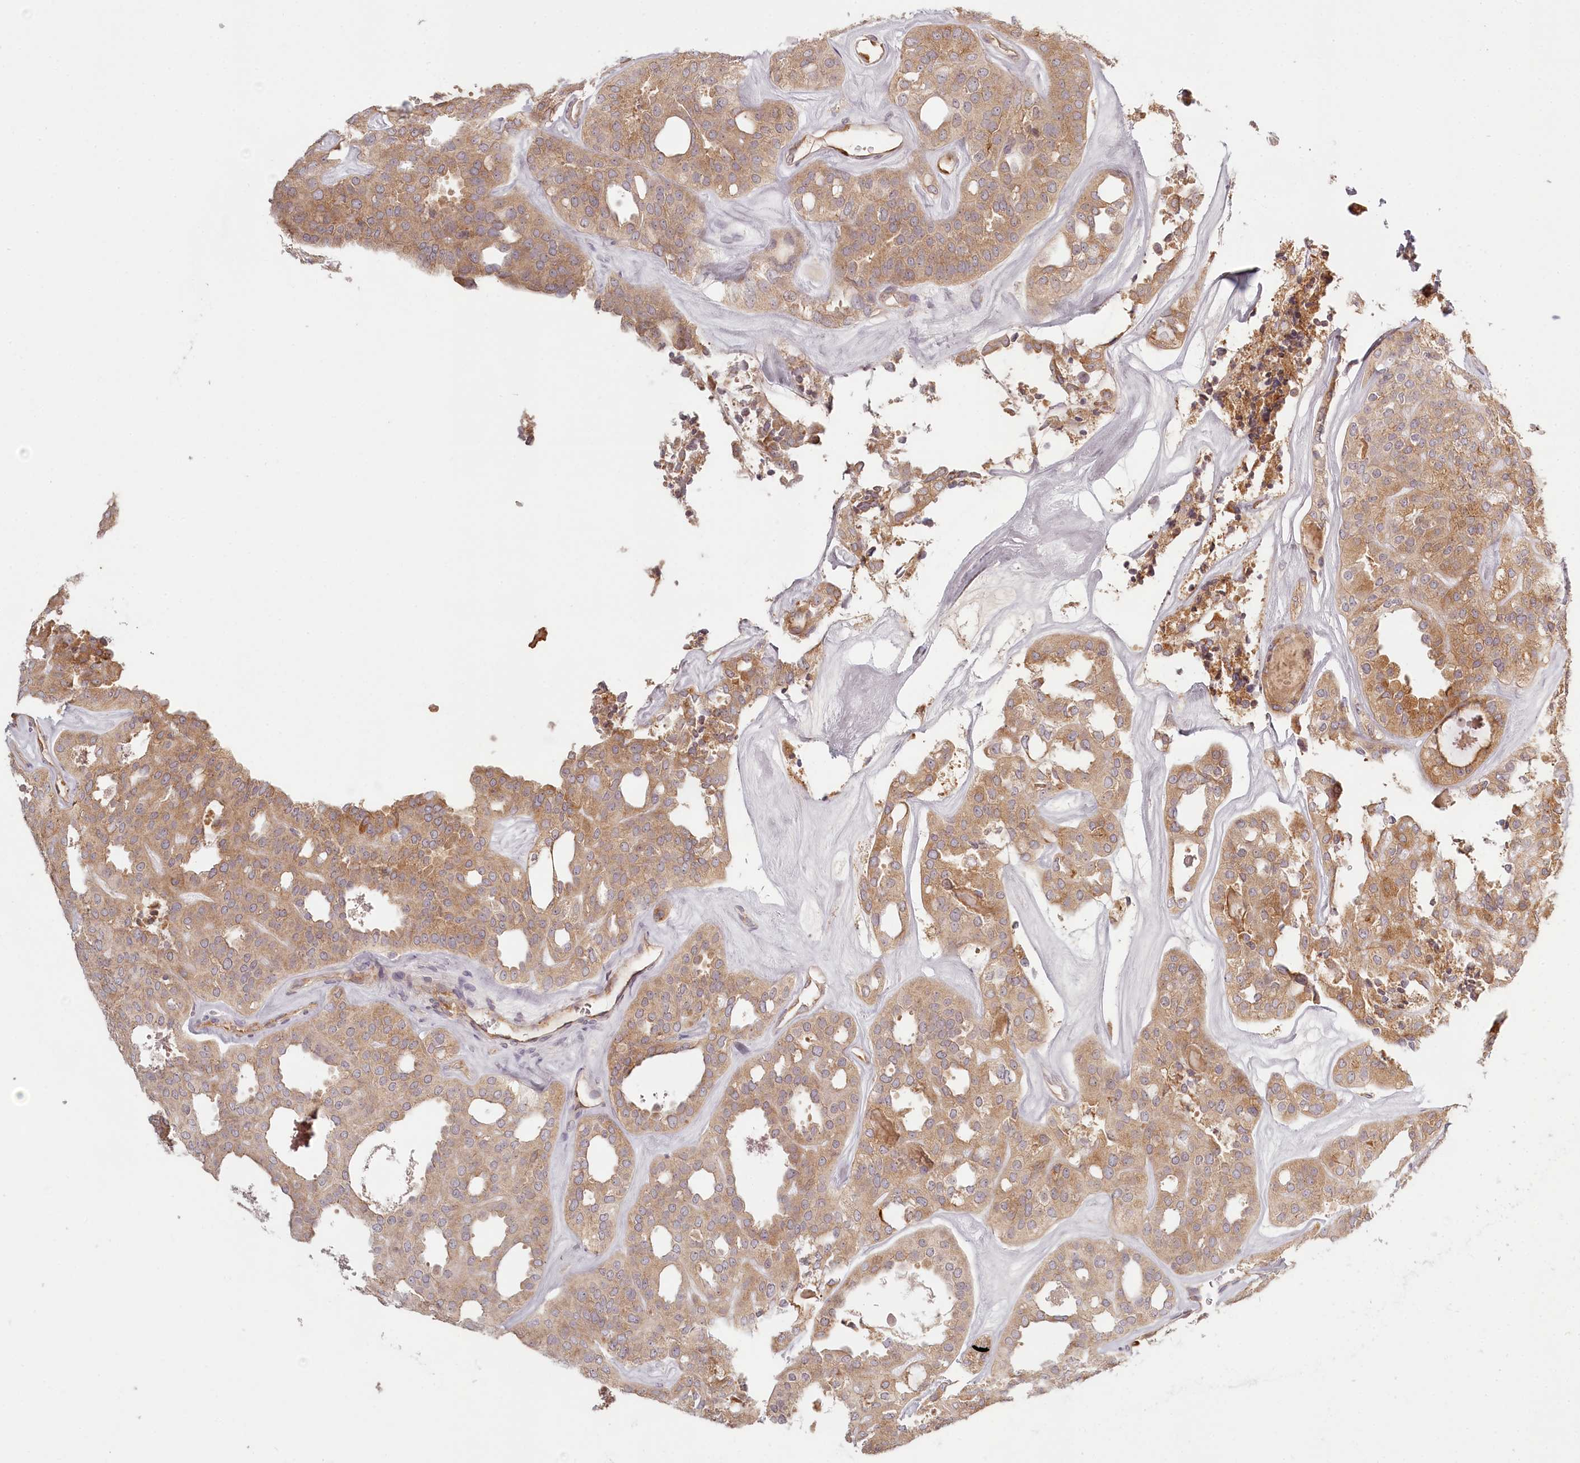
{"staining": {"intensity": "moderate", "quantity": ">75%", "location": "cytoplasmic/membranous"}, "tissue": "thyroid cancer", "cell_type": "Tumor cells", "image_type": "cancer", "snomed": [{"axis": "morphology", "description": "Follicular adenoma carcinoma, NOS"}, {"axis": "topography", "description": "Thyroid gland"}], "caption": "Thyroid follicular adenoma carcinoma tissue reveals moderate cytoplasmic/membranous staining in about >75% of tumor cells, visualized by immunohistochemistry.", "gene": "TMIE", "patient": {"sex": "male", "age": 75}}